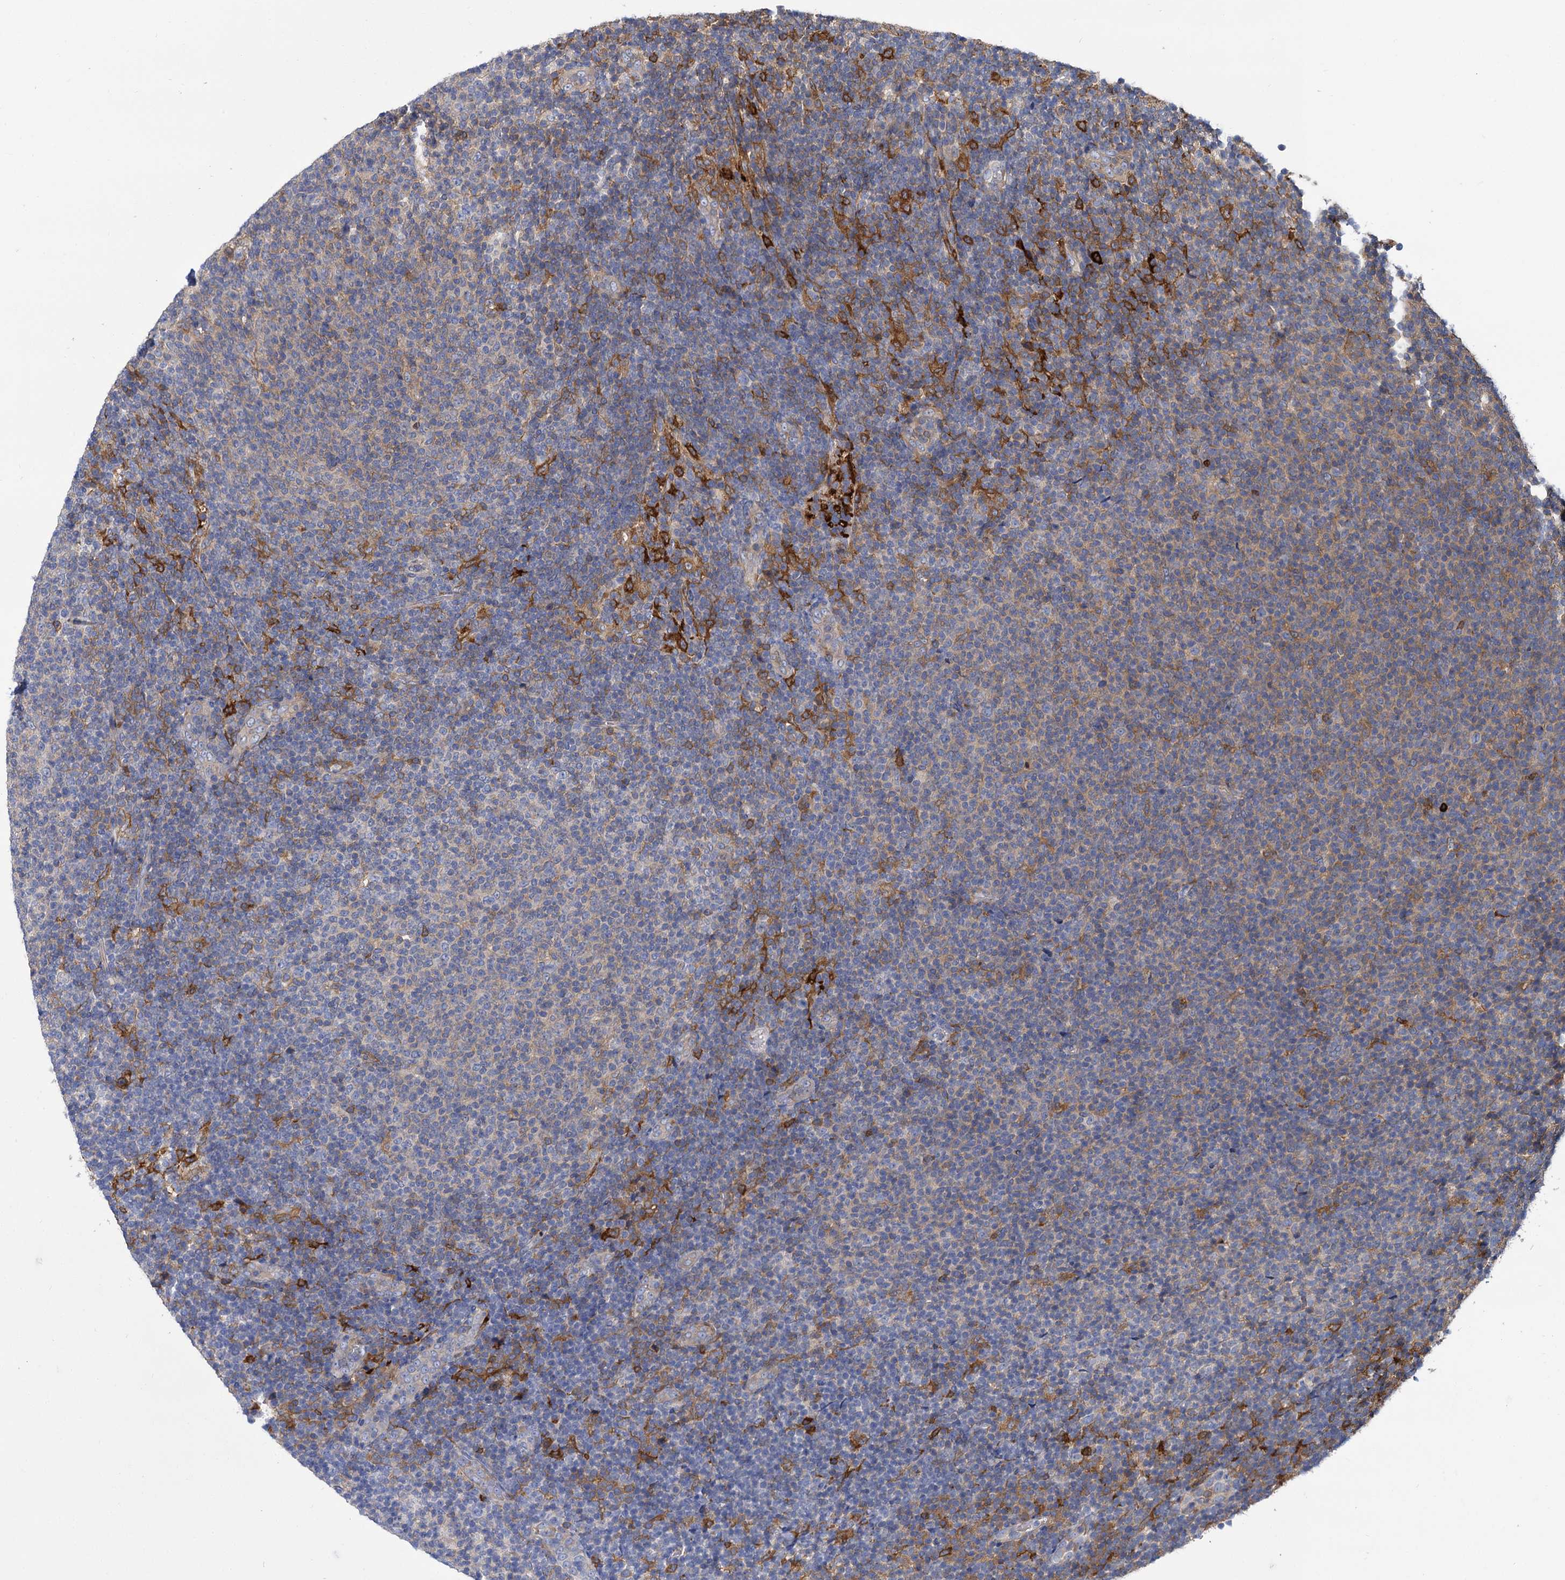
{"staining": {"intensity": "moderate", "quantity": "<25%", "location": "cytoplasmic/membranous"}, "tissue": "lymphoma", "cell_type": "Tumor cells", "image_type": "cancer", "snomed": [{"axis": "morphology", "description": "Malignant lymphoma, non-Hodgkin's type, Low grade"}, {"axis": "topography", "description": "Lymph node"}], "caption": "DAB immunohistochemical staining of lymphoma exhibits moderate cytoplasmic/membranous protein expression in about <25% of tumor cells.", "gene": "GCLC", "patient": {"sex": "male", "age": 66}}